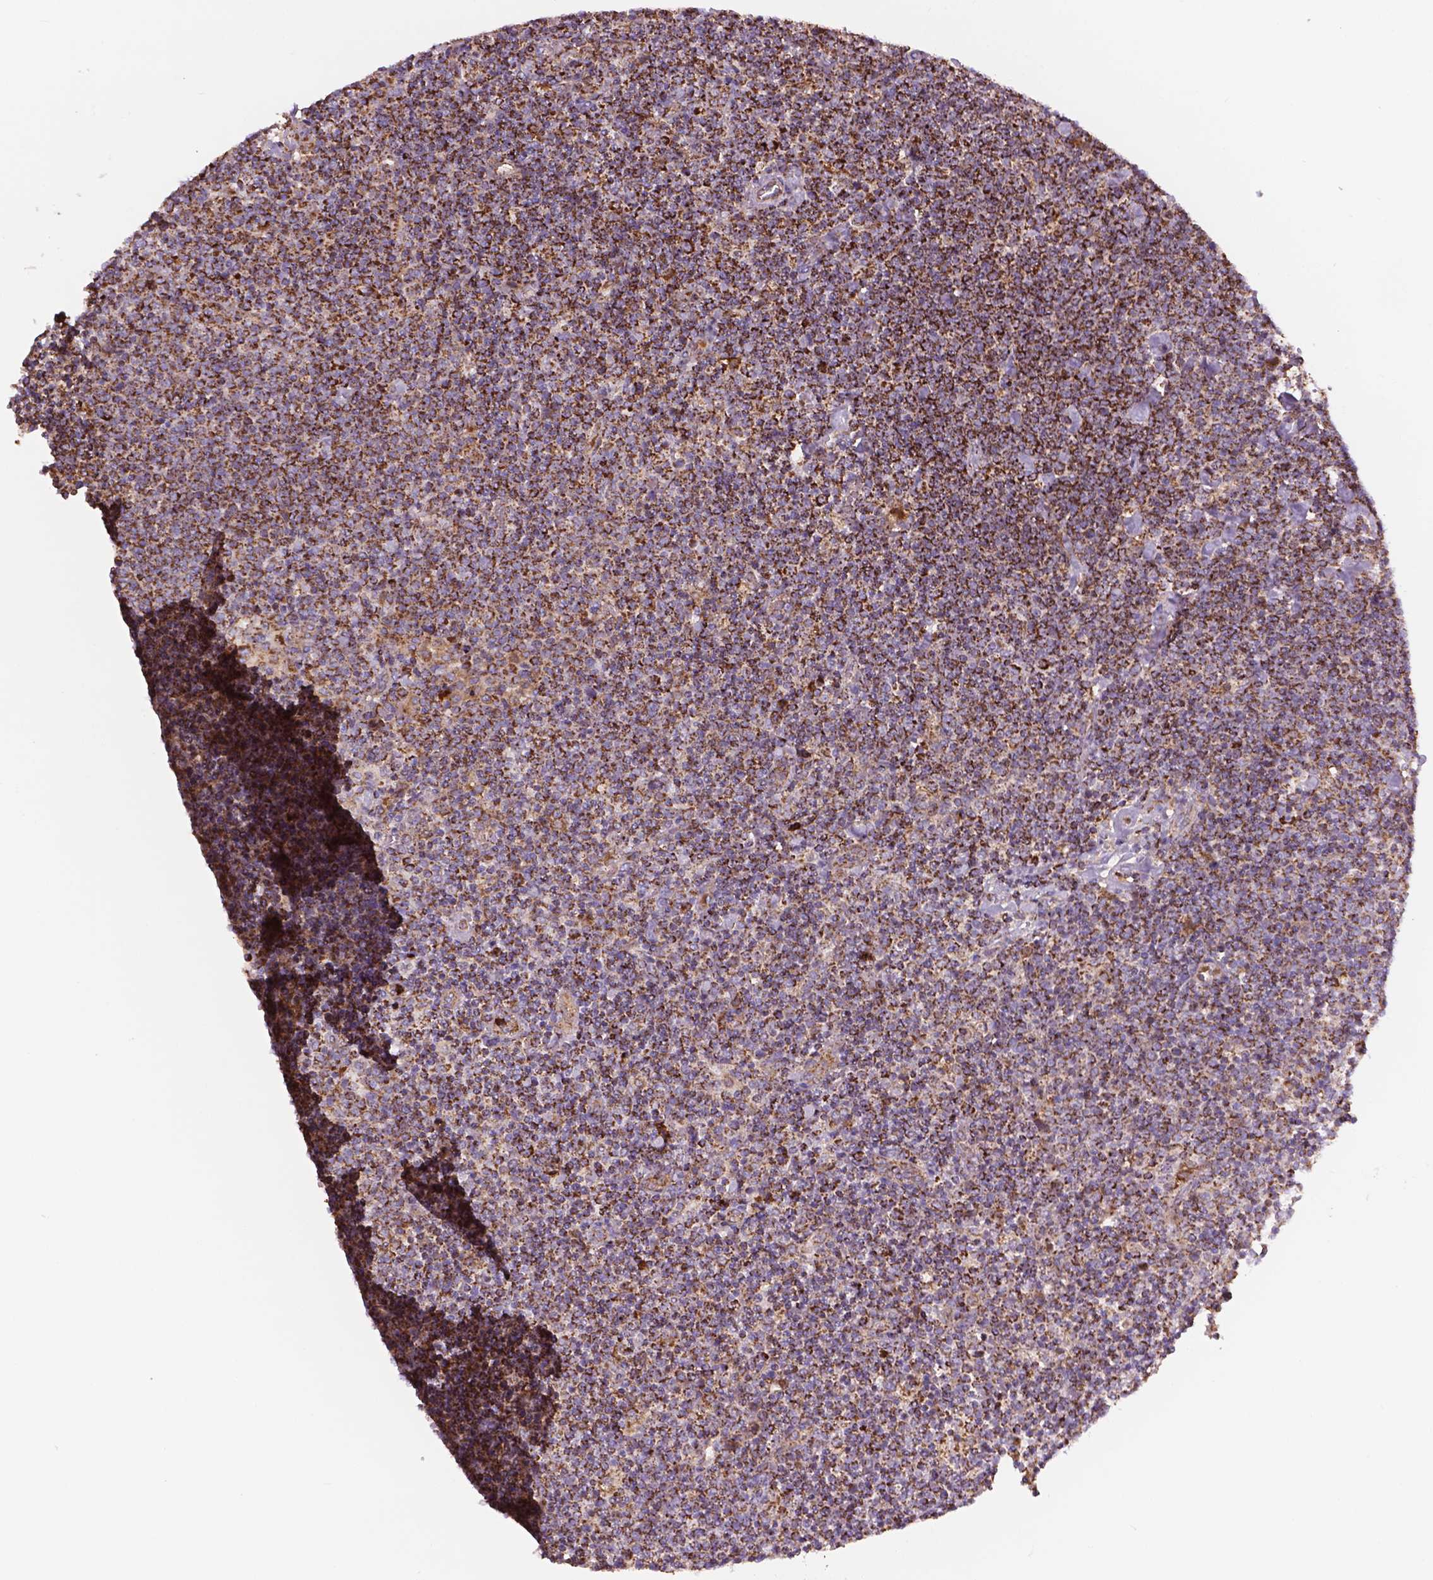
{"staining": {"intensity": "strong", "quantity": ">75%", "location": "cytoplasmic/membranous"}, "tissue": "lymphoma", "cell_type": "Tumor cells", "image_type": "cancer", "snomed": [{"axis": "morphology", "description": "Malignant lymphoma, non-Hodgkin's type, High grade"}, {"axis": "topography", "description": "Lymph node"}], "caption": "Strong cytoplasmic/membranous staining is appreciated in about >75% of tumor cells in lymphoma. Ihc stains the protein in brown and the nuclei are stained blue.", "gene": "PIBF1", "patient": {"sex": "male", "age": 61}}